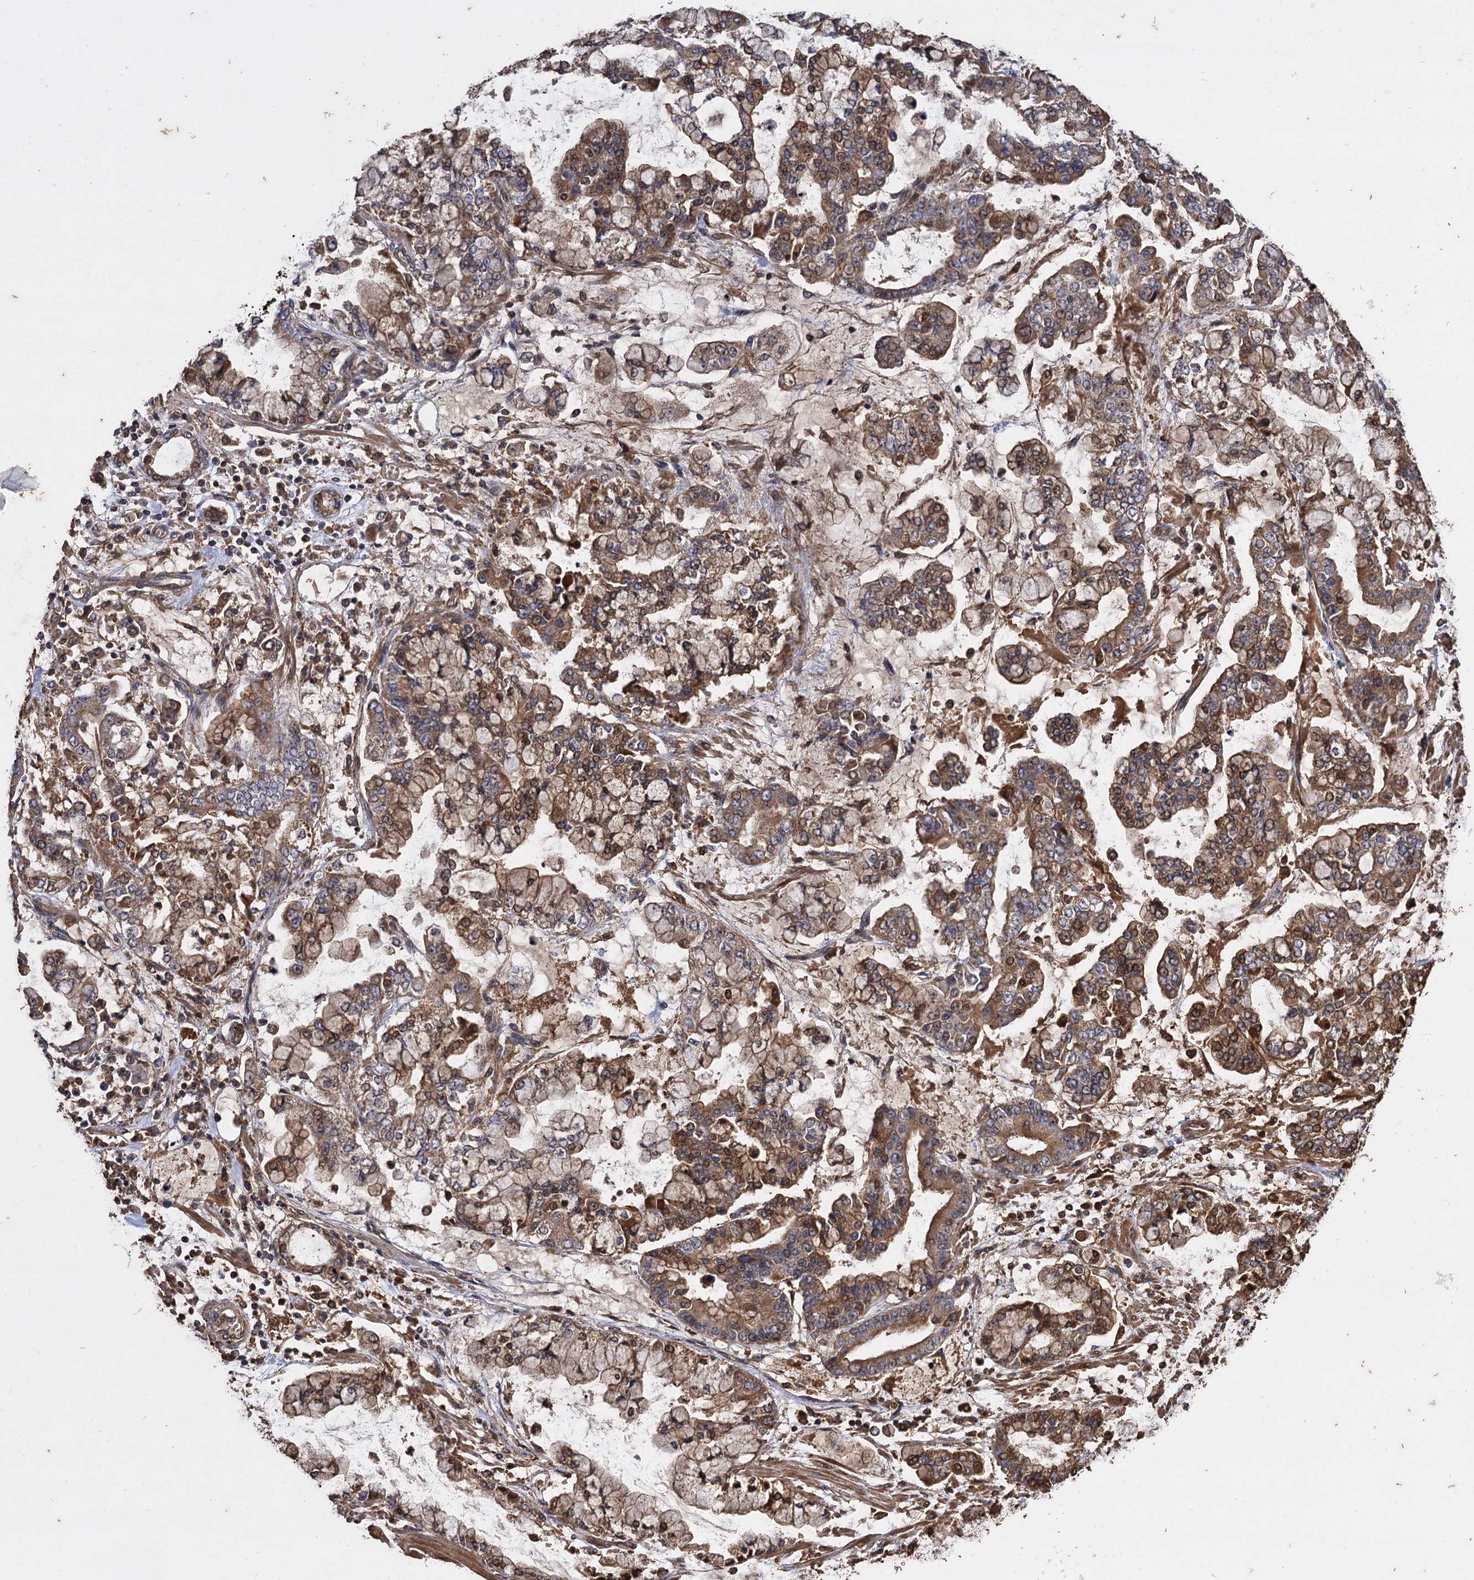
{"staining": {"intensity": "moderate", "quantity": ">75%", "location": "cytoplasmic/membranous"}, "tissue": "stomach cancer", "cell_type": "Tumor cells", "image_type": "cancer", "snomed": [{"axis": "morphology", "description": "Normal tissue, NOS"}, {"axis": "morphology", "description": "Adenocarcinoma, NOS"}, {"axis": "topography", "description": "Stomach, upper"}, {"axis": "topography", "description": "Stomach"}], "caption": "Immunohistochemistry (DAB) staining of human adenocarcinoma (stomach) exhibits moderate cytoplasmic/membranous protein positivity in approximately >75% of tumor cells.", "gene": "GCLC", "patient": {"sex": "male", "age": 76}}